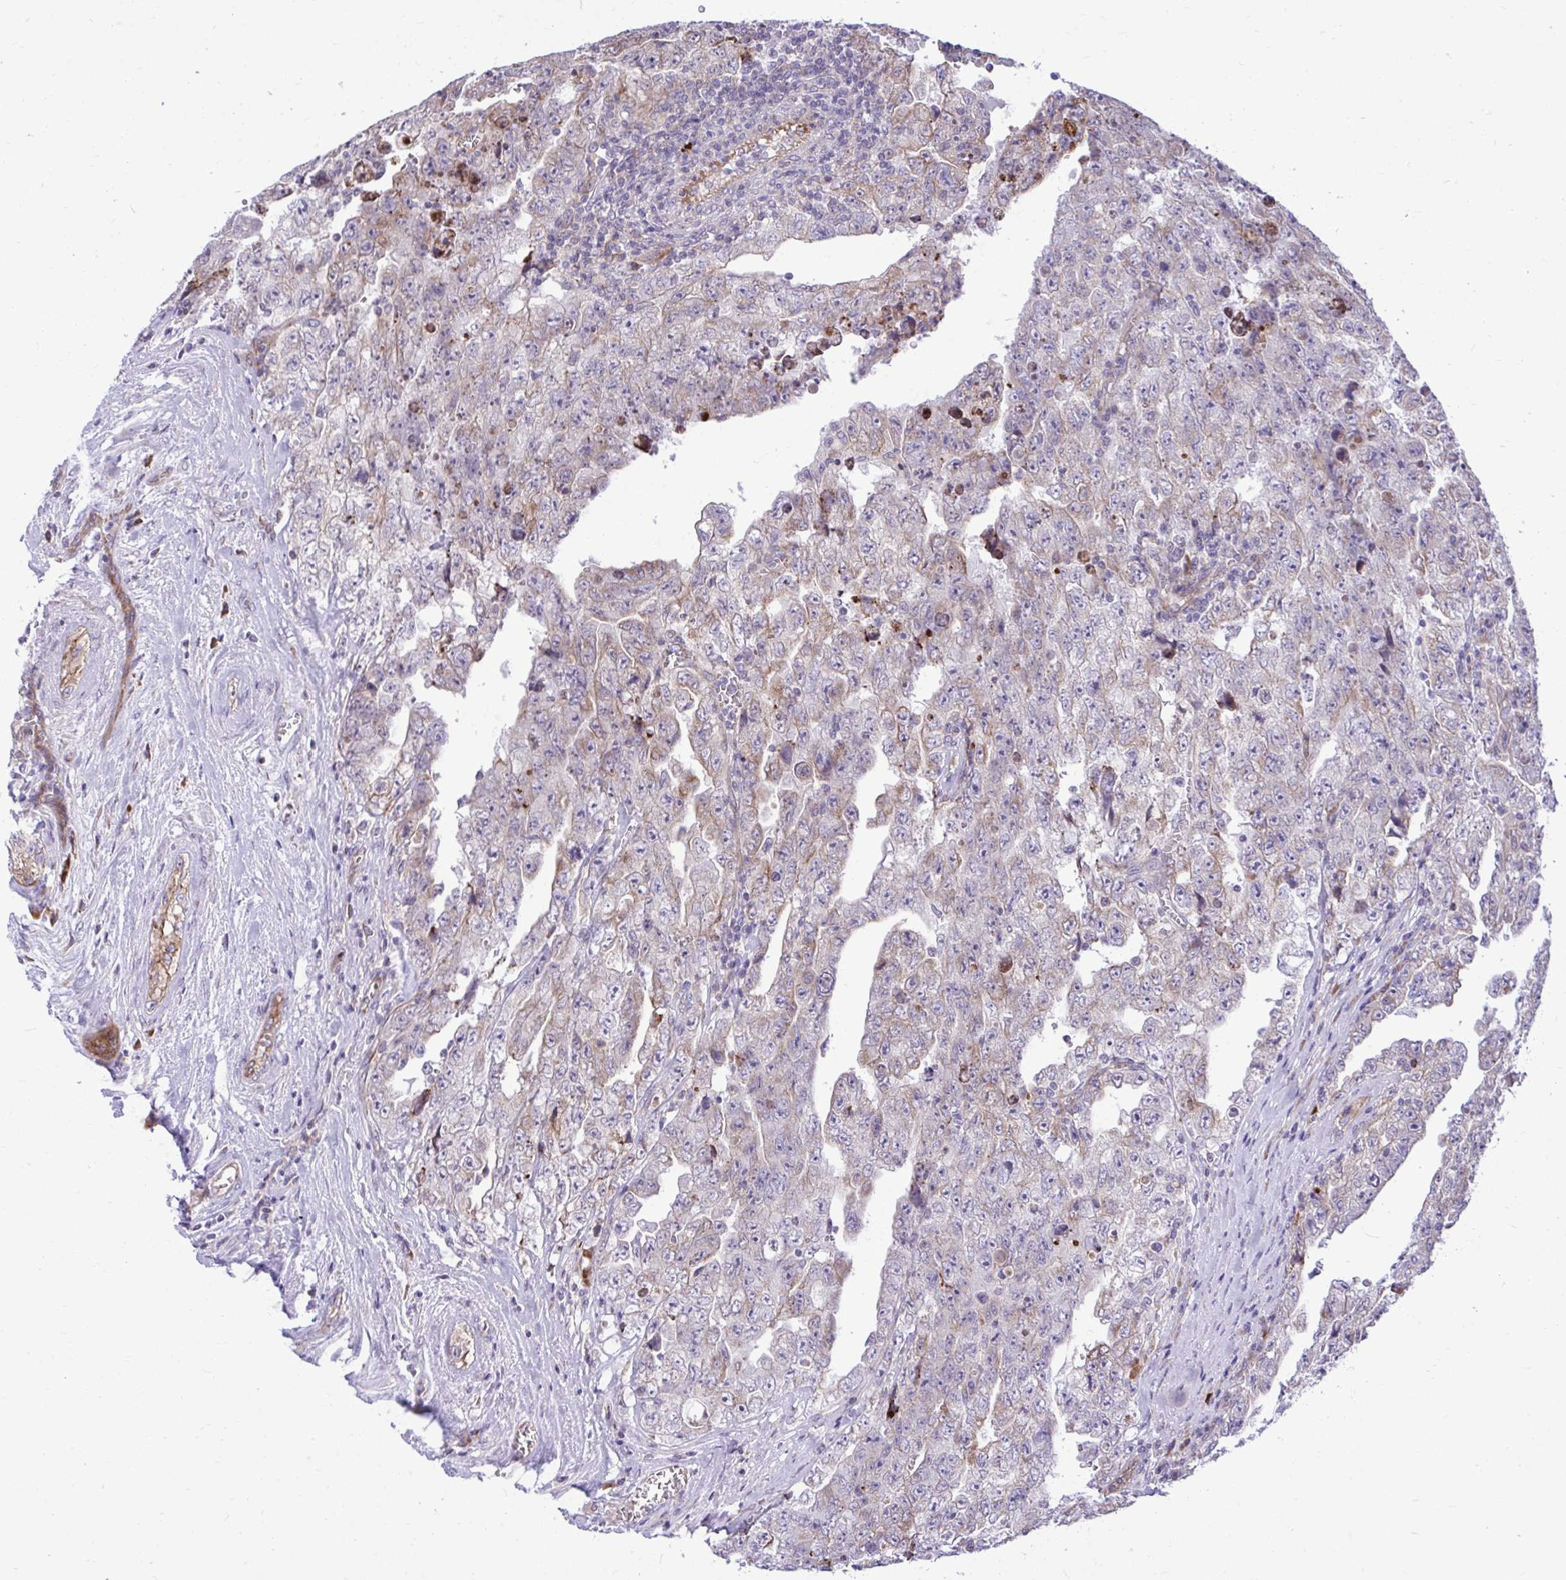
{"staining": {"intensity": "weak", "quantity": "<25%", "location": "cytoplasmic/membranous"}, "tissue": "testis cancer", "cell_type": "Tumor cells", "image_type": "cancer", "snomed": [{"axis": "morphology", "description": "Carcinoma, Embryonal, NOS"}, {"axis": "topography", "description": "Testis"}], "caption": "The immunohistochemistry (IHC) photomicrograph has no significant positivity in tumor cells of testis cancer (embryonal carcinoma) tissue. Brightfield microscopy of IHC stained with DAB (brown) and hematoxylin (blue), captured at high magnification.", "gene": "METTL9", "patient": {"sex": "male", "age": 28}}